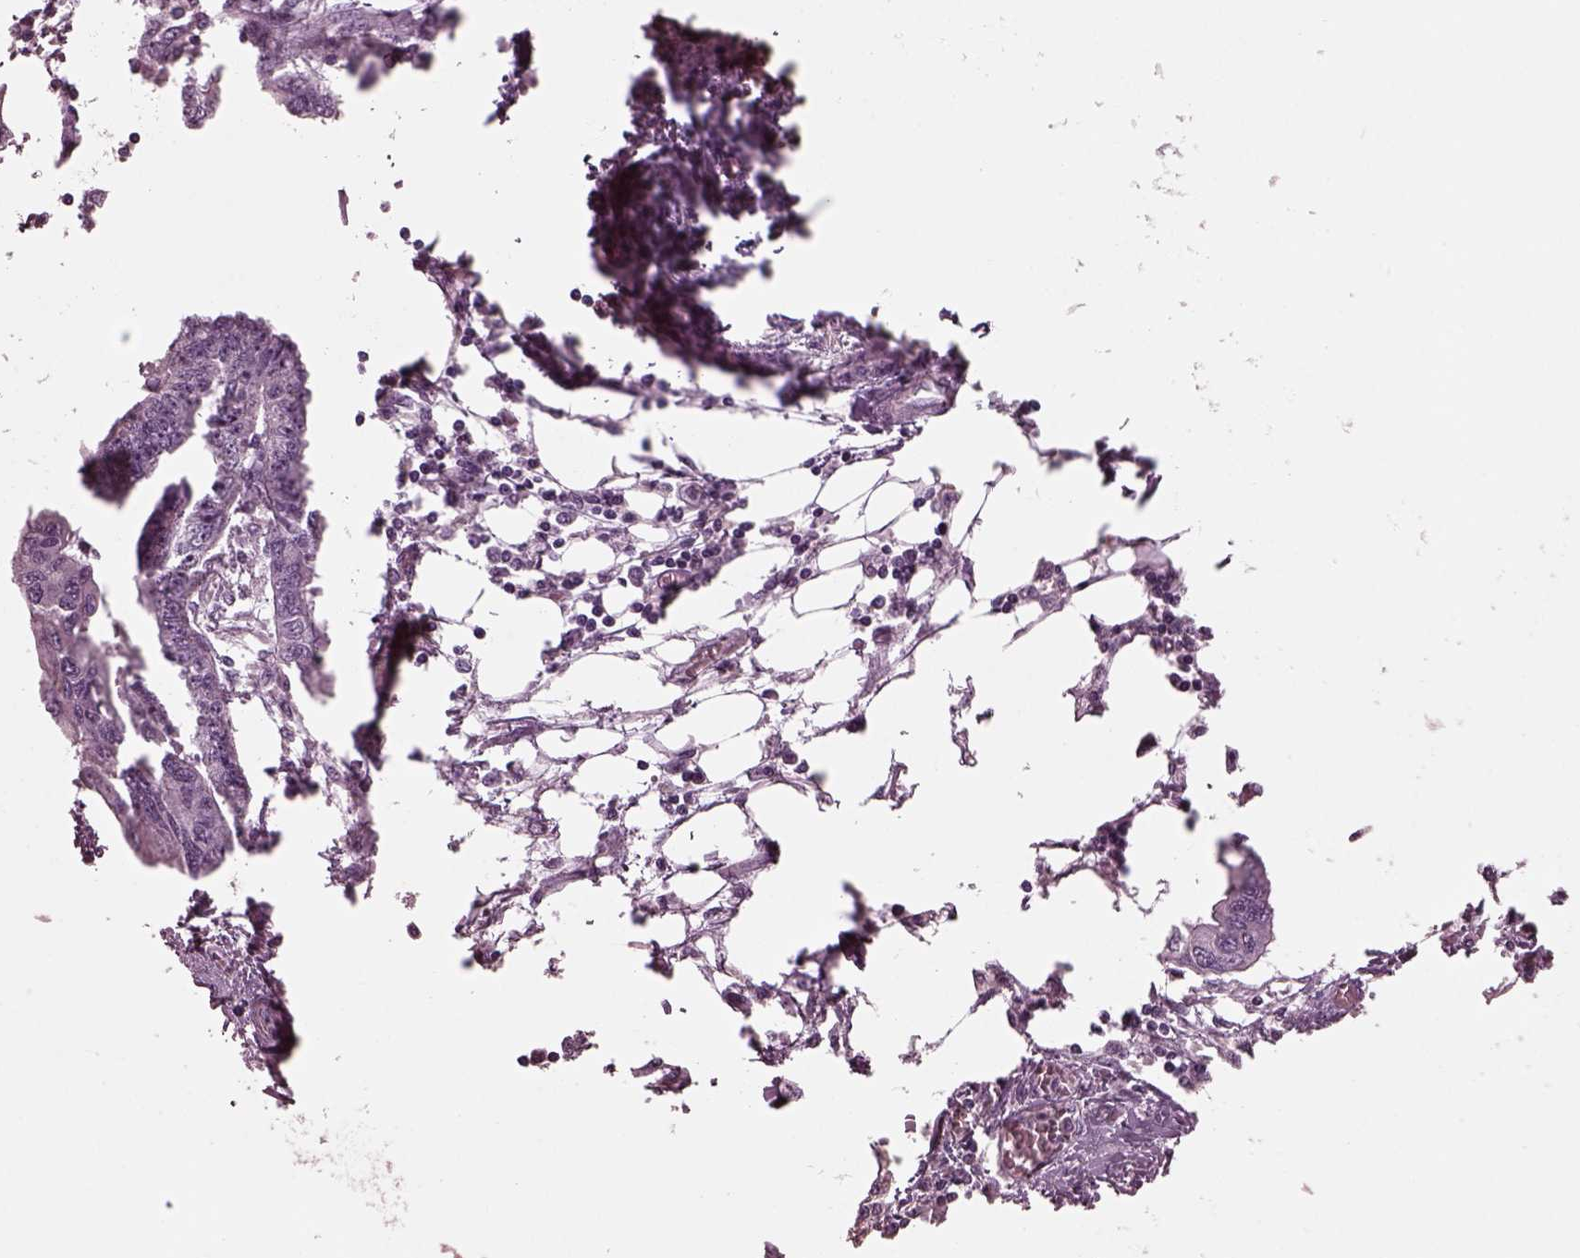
{"staining": {"intensity": "negative", "quantity": "none", "location": "none"}, "tissue": "endometrial cancer", "cell_type": "Tumor cells", "image_type": "cancer", "snomed": [{"axis": "morphology", "description": "Adenocarcinoma, NOS"}, {"axis": "morphology", "description": "Adenocarcinoma, metastatic, NOS"}, {"axis": "topography", "description": "Adipose tissue"}, {"axis": "topography", "description": "Endometrium"}], "caption": "Protein analysis of endometrial cancer (adenocarcinoma) exhibits no significant positivity in tumor cells.", "gene": "GDF11", "patient": {"sex": "female", "age": 67}}